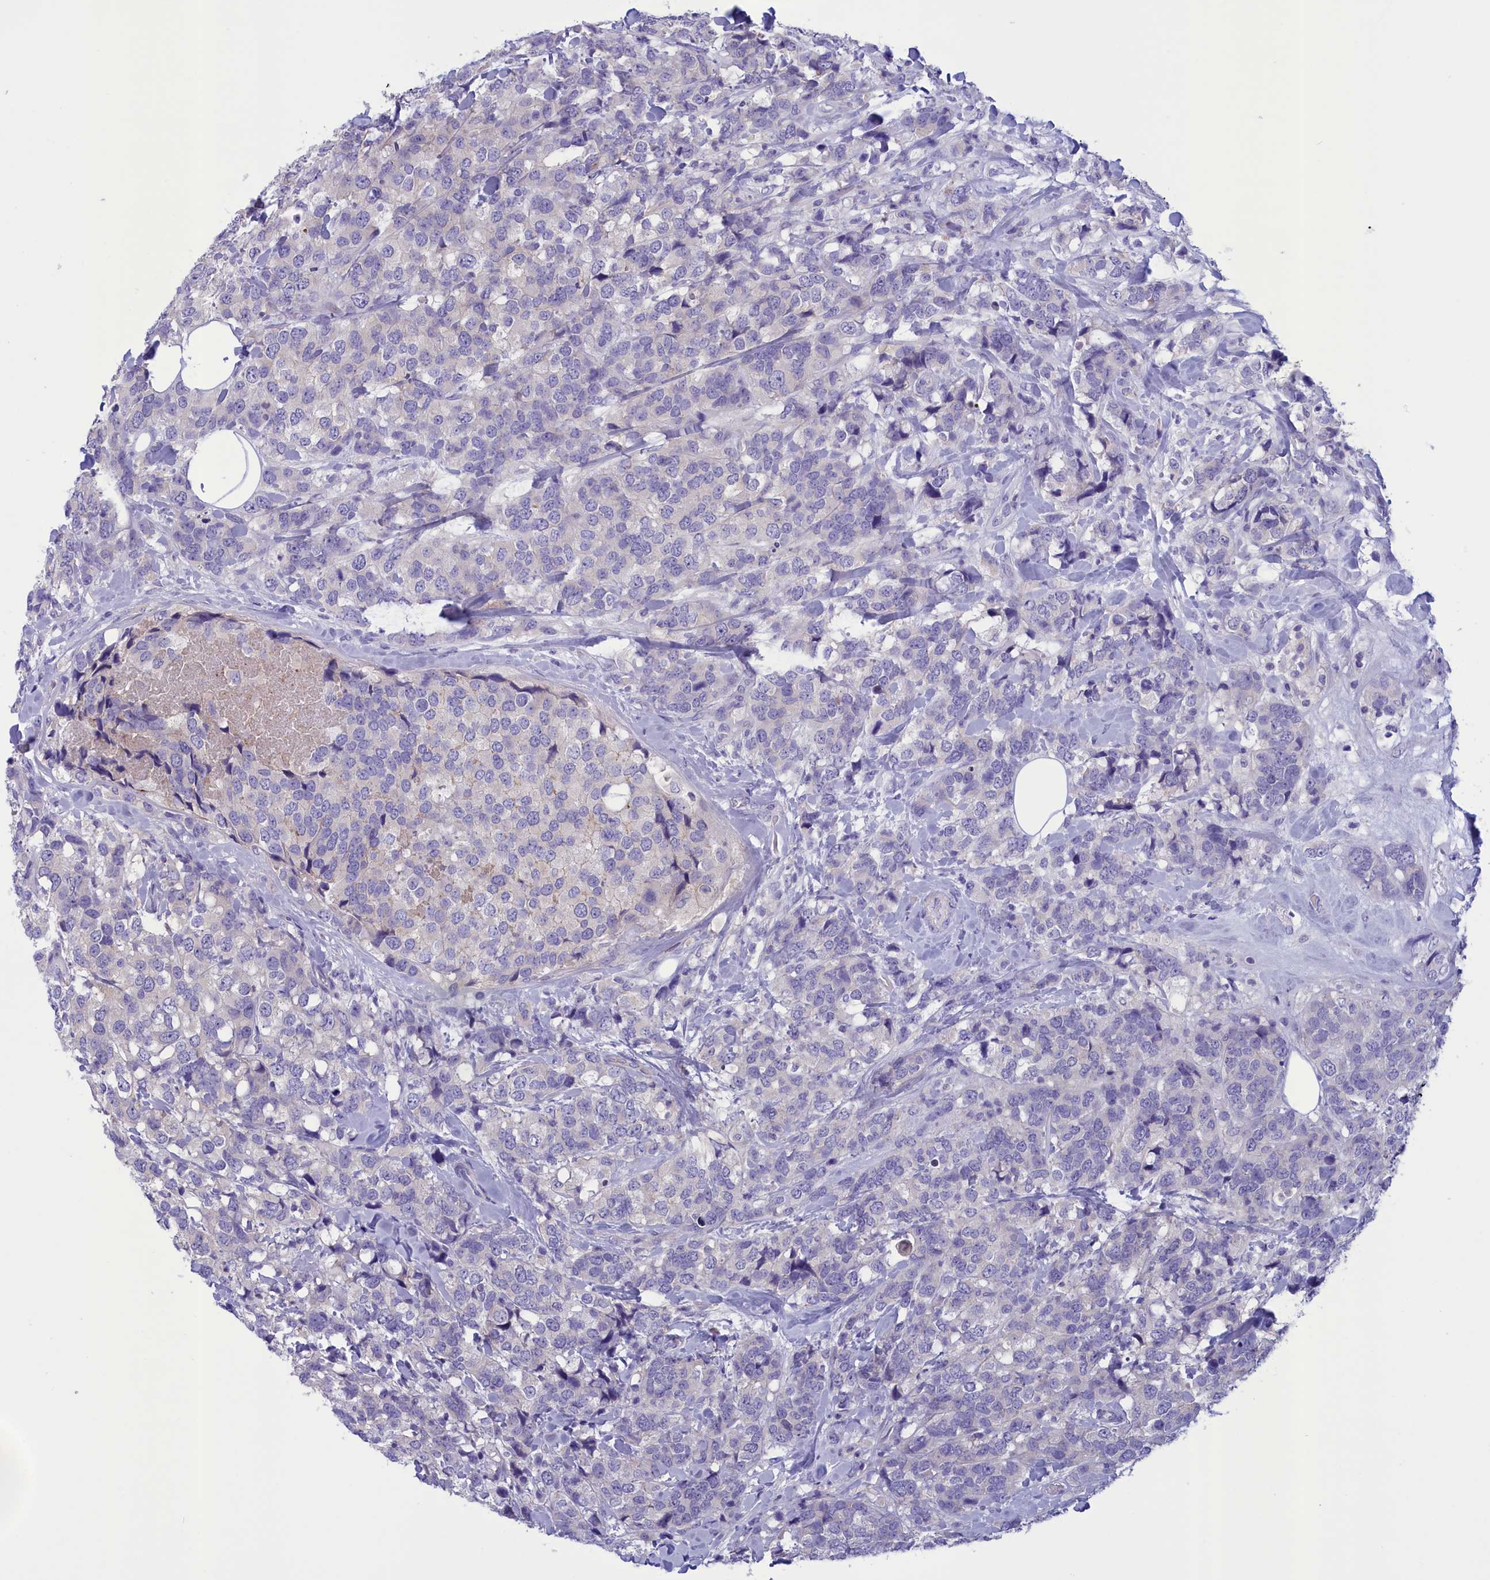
{"staining": {"intensity": "negative", "quantity": "none", "location": "none"}, "tissue": "breast cancer", "cell_type": "Tumor cells", "image_type": "cancer", "snomed": [{"axis": "morphology", "description": "Lobular carcinoma"}, {"axis": "topography", "description": "Breast"}], "caption": "Protein analysis of breast cancer (lobular carcinoma) shows no significant staining in tumor cells.", "gene": "CORO2A", "patient": {"sex": "female", "age": 59}}